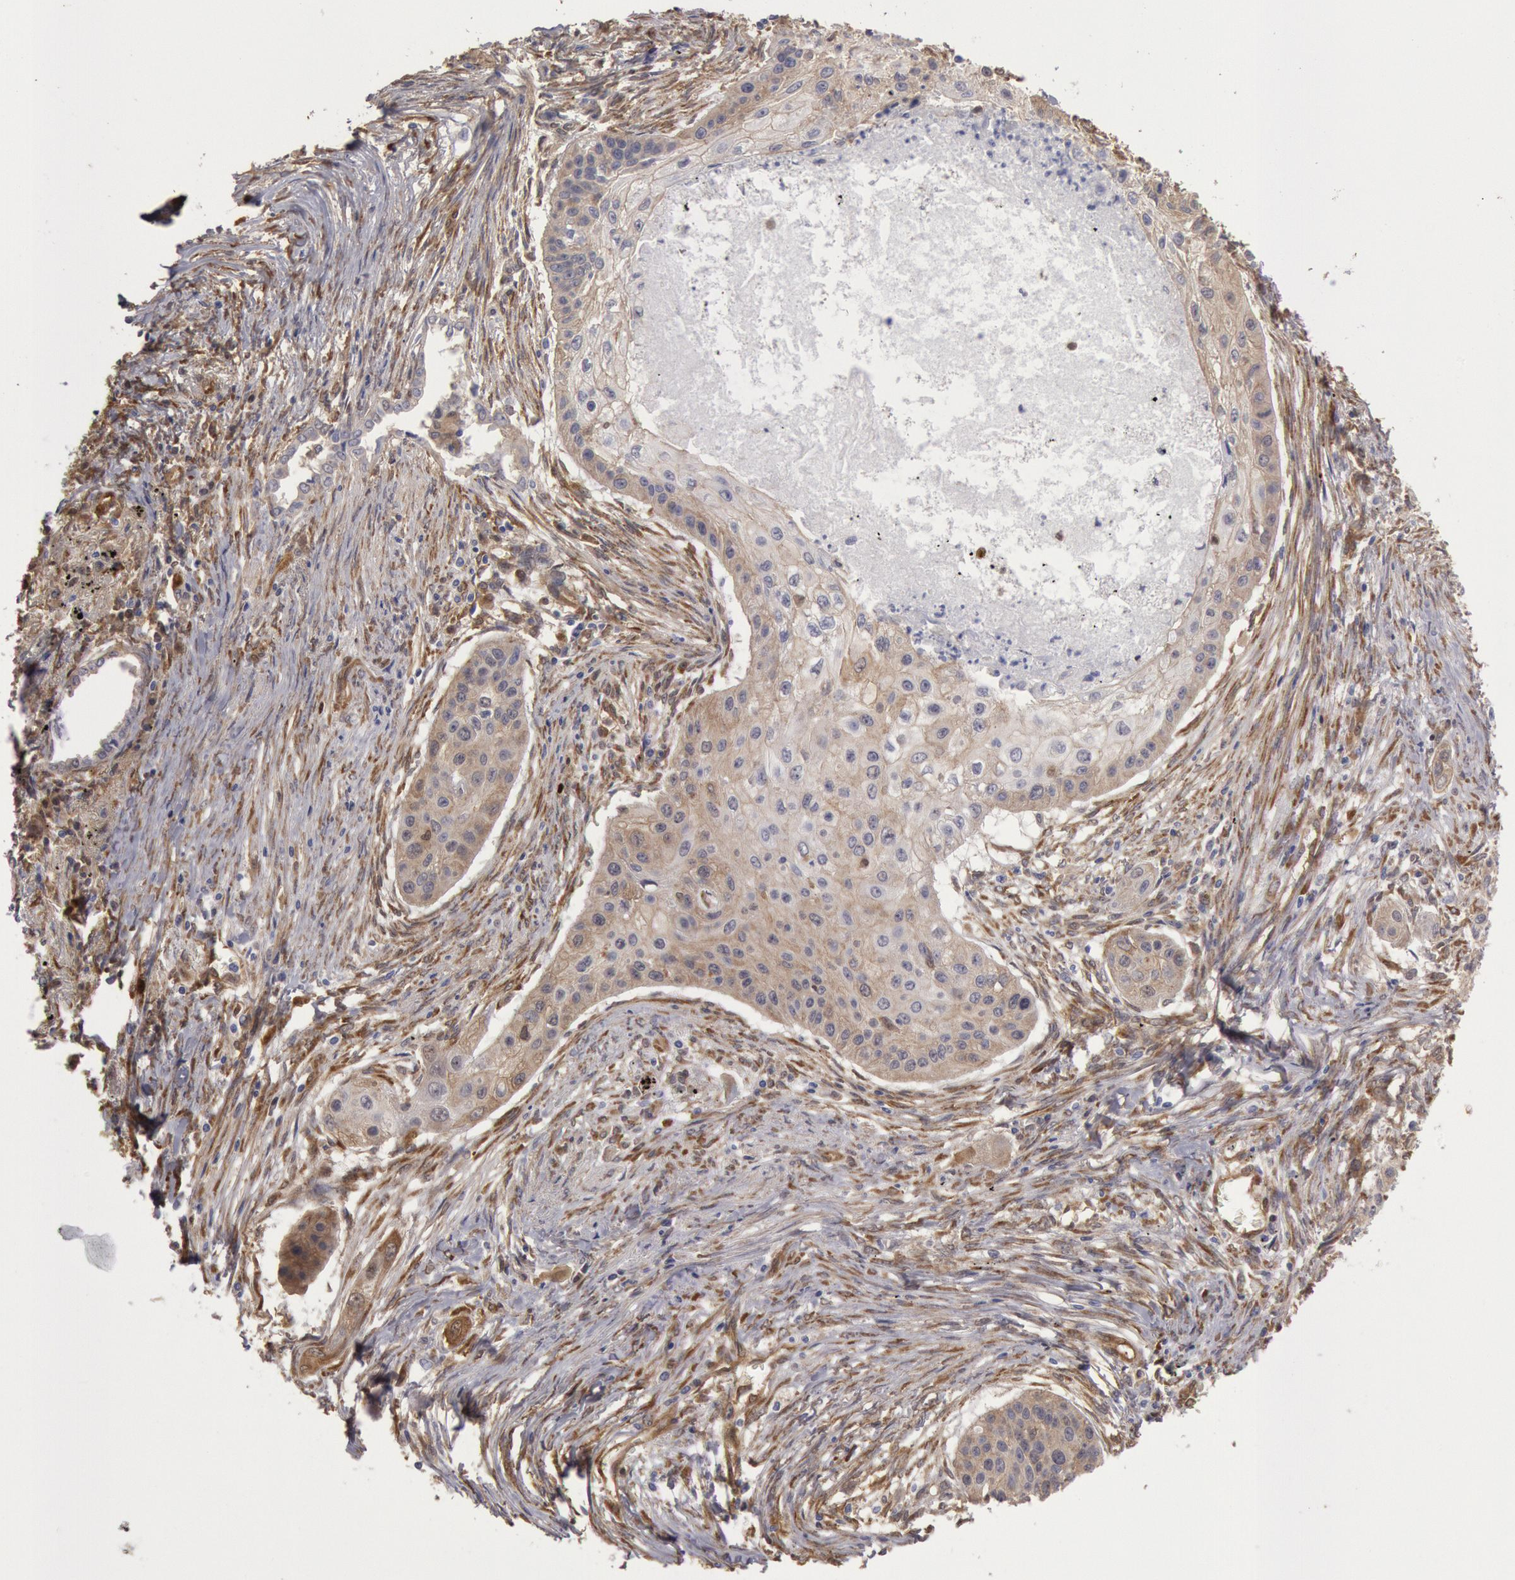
{"staining": {"intensity": "weak", "quantity": "25%-75%", "location": "cytoplasmic/membranous"}, "tissue": "lung cancer", "cell_type": "Tumor cells", "image_type": "cancer", "snomed": [{"axis": "morphology", "description": "Squamous cell carcinoma, NOS"}, {"axis": "topography", "description": "Lung"}], "caption": "Immunohistochemistry of human lung cancer (squamous cell carcinoma) demonstrates low levels of weak cytoplasmic/membranous positivity in approximately 25%-75% of tumor cells.", "gene": "CCDC50", "patient": {"sex": "male", "age": 71}}